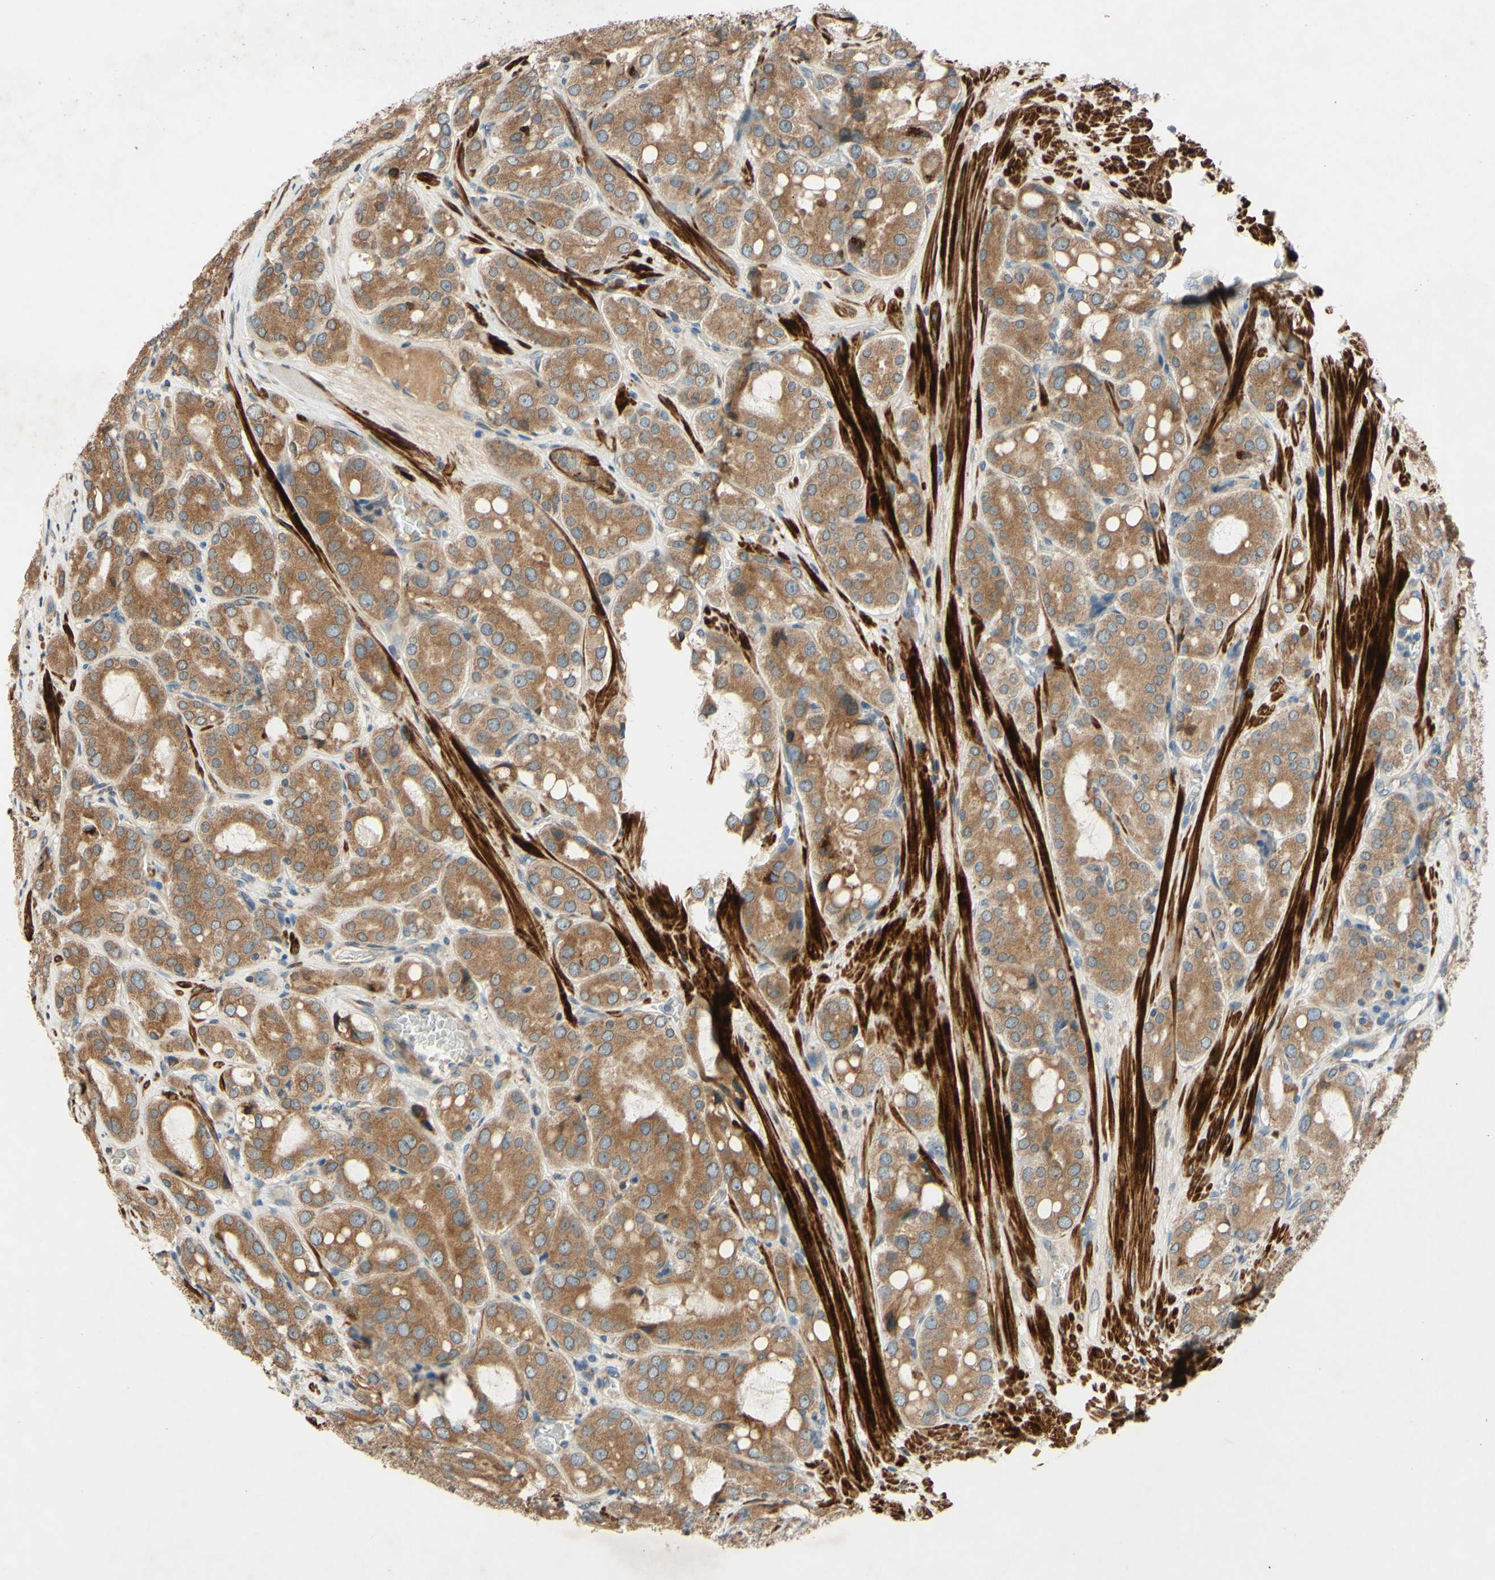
{"staining": {"intensity": "moderate", "quantity": ">75%", "location": "cytoplasmic/membranous,nuclear"}, "tissue": "prostate cancer", "cell_type": "Tumor cells", "image_type": "cancer", "snomed": [{"axis": "morphology", "description": "Adenocarcinoma, High grade"}, {"axis": "topography", "description": "Prostate"}], "caption": "Prostate adenocarcinoma (high-grade) stained with a brown dye demonstrates moderate cytoplasmic/membranous and nuclear positive staining in approximately >75% of tumor cells.", "gene": "PTPRU", "patient": {"sex": "male", "age": 65}}